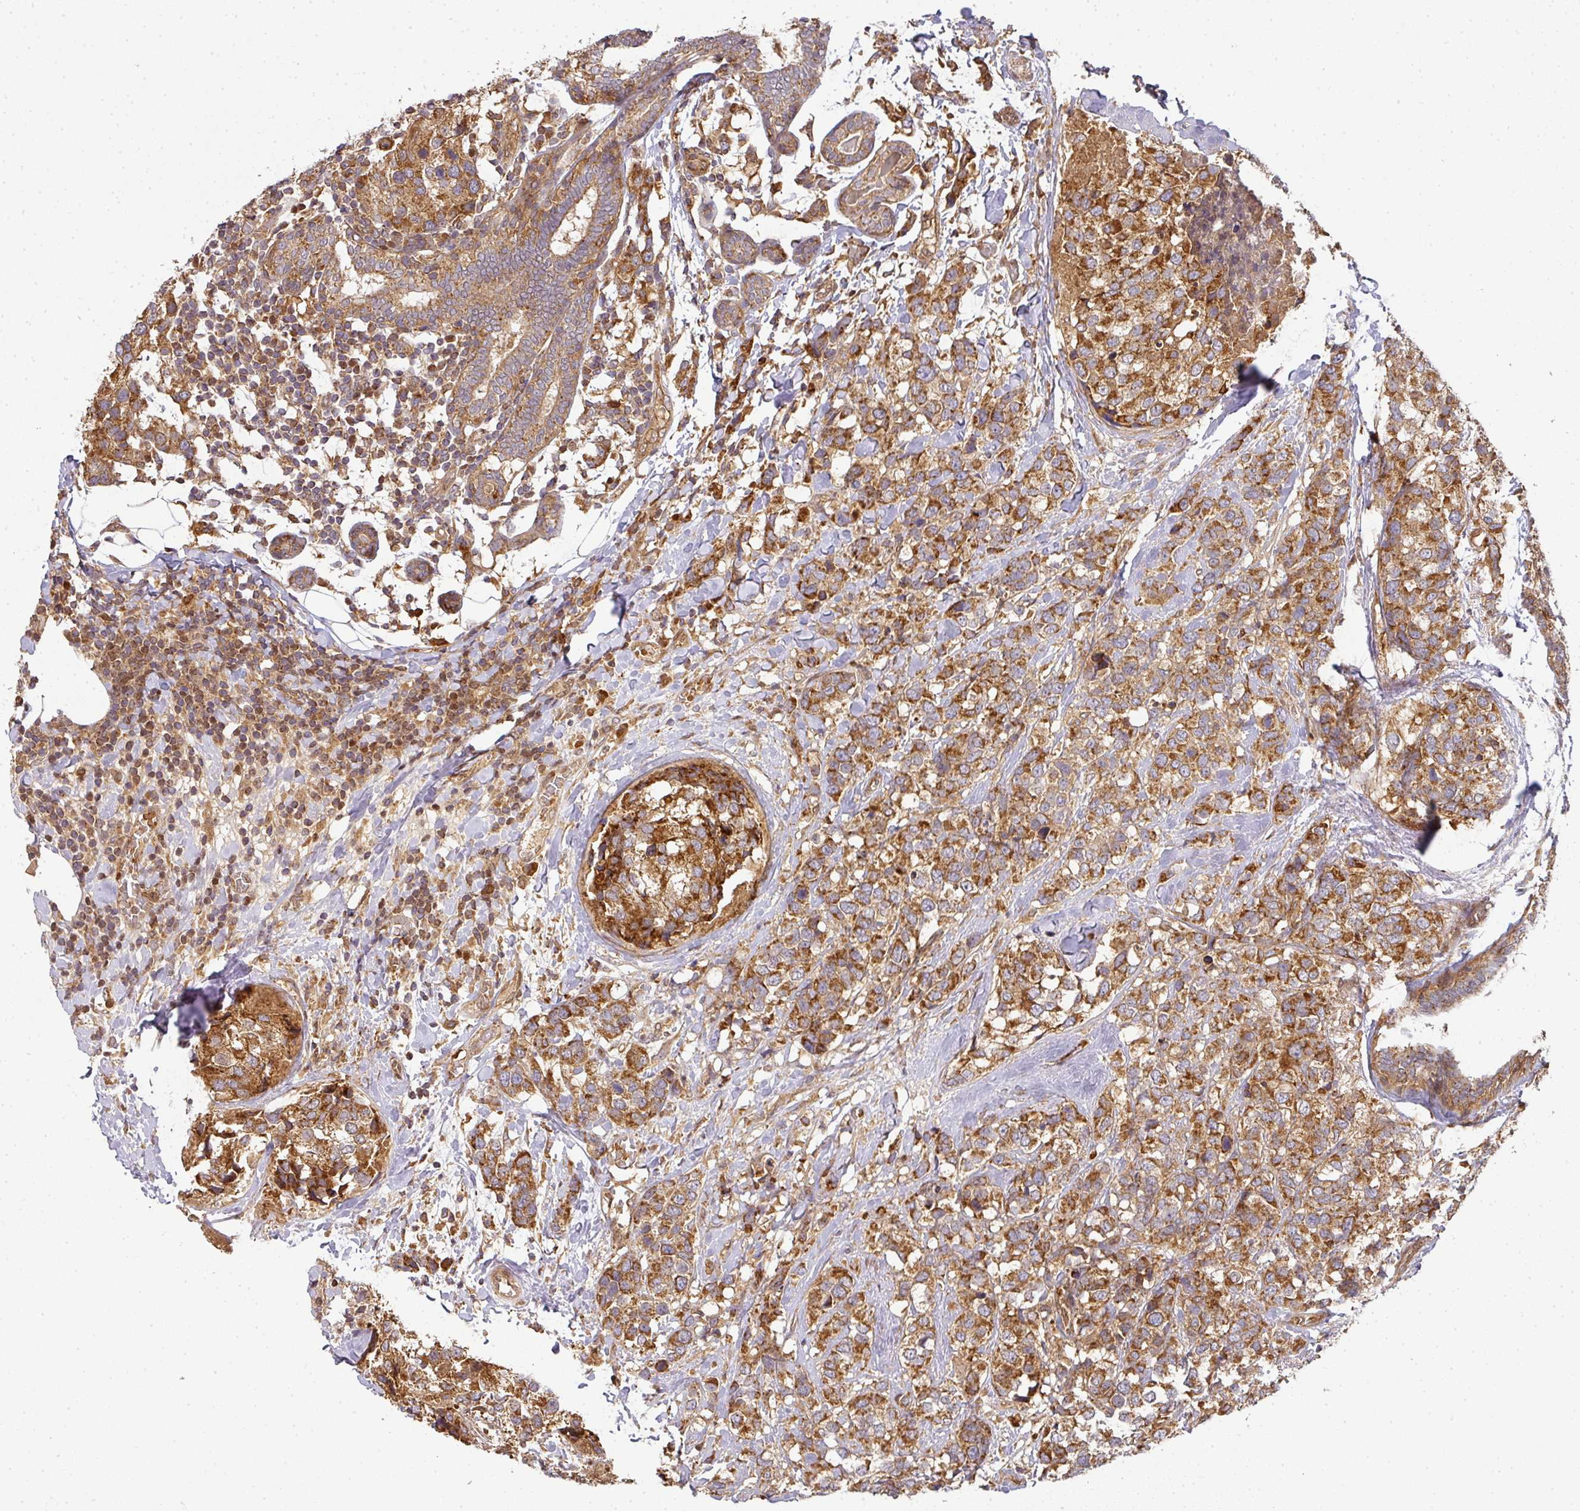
{"staining": {"intensity": "strong", "quantity": ">75%", "location": "cytoplasmic/membranous"}, "tissue": "breast cancer", "cell_type": "Tumor cells", "image_type": "cancer", "snomed": [{"axis": "morphology", "description": "Lobular carcinoma"}, {"axis": "topography", "description": "Breast"}], "caption": "Breast cancer stained with a protein marker shows strong staining in tumor cells.", "gene": "MALSU1", "patient": {"sex": "female", "age": 59}}